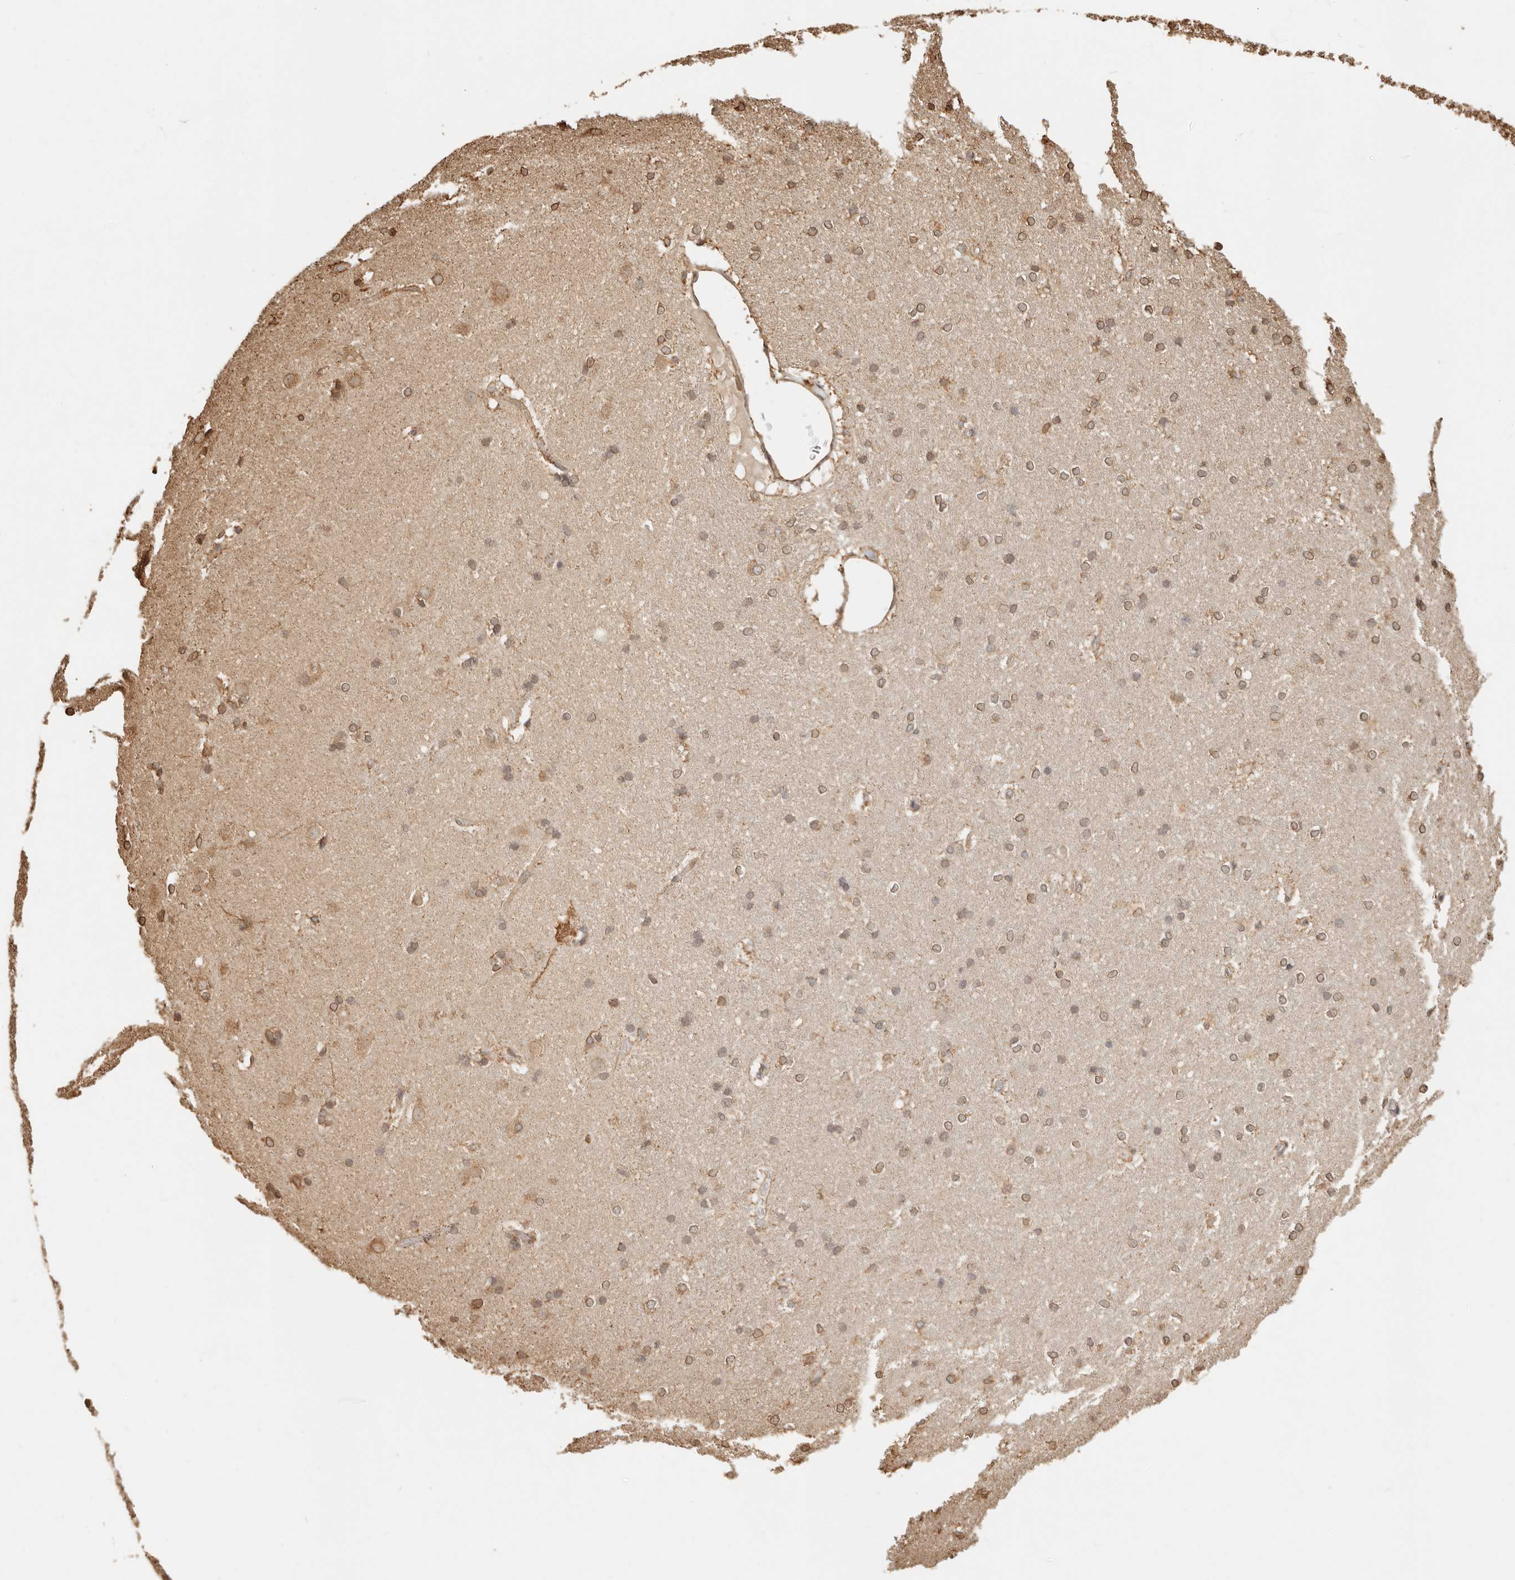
{"staining": {"intensity": "moderate", "quantity": "25%-75%", "location": "cytoplasmic/membranous,nuclear"}, "tissue": "caudate", "cell_type": "Glial cells", "image_type": "normal", "snomed": [{"axis": "morphology", "description": "Normal tissue, NOS"}, {"axis": "topography", "description": "Lateral ventricle wall"}], "caption": "High-power microscopy captured an IHC micrograph of benign caudate, revealing moderate cytoplasmic/membranous,nuclear expression in about 25%-75% of glial cells.", "gene": "ARHGEF10L", "patient": {"sex": "female", "age": 19}}